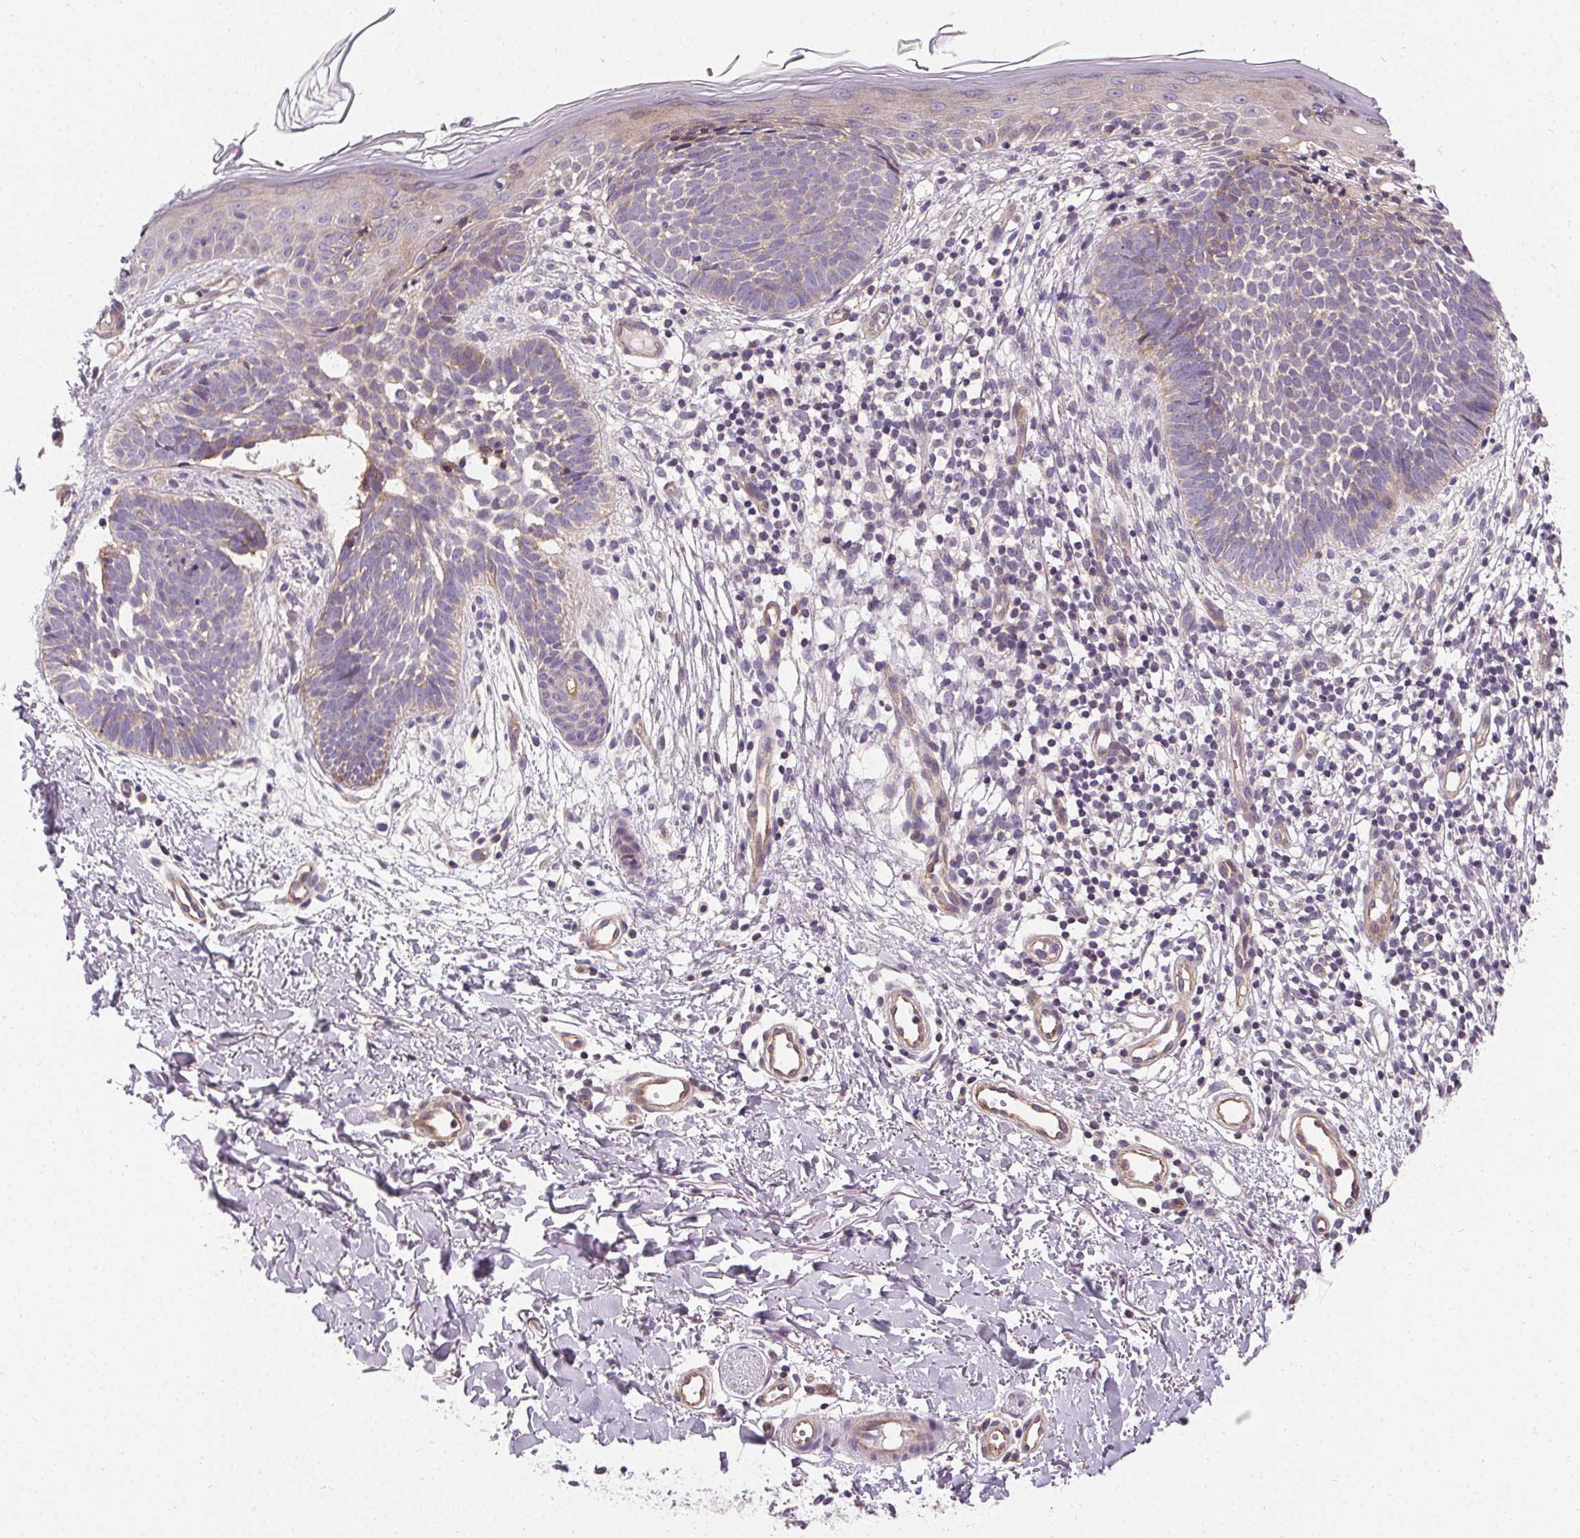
{"staining": {"intensity": "negative", "quantity": "none", "location": "none"}, "tissue": "skin cancer", "cell_type": "Tumor cells", "image_type": "cancer", "snomed": [{"axis": "morphology", "description": "Basal cell carcinoma"}, {"axis": "topography", "description": "Skin"}], "caption": "Immunohistochemistry of human skin cancer (basal cell carcinoma) demonstrates no positivity in tumor cells.", "gene": "APLP1", "patient": {"sex": "female", "age": 51}}